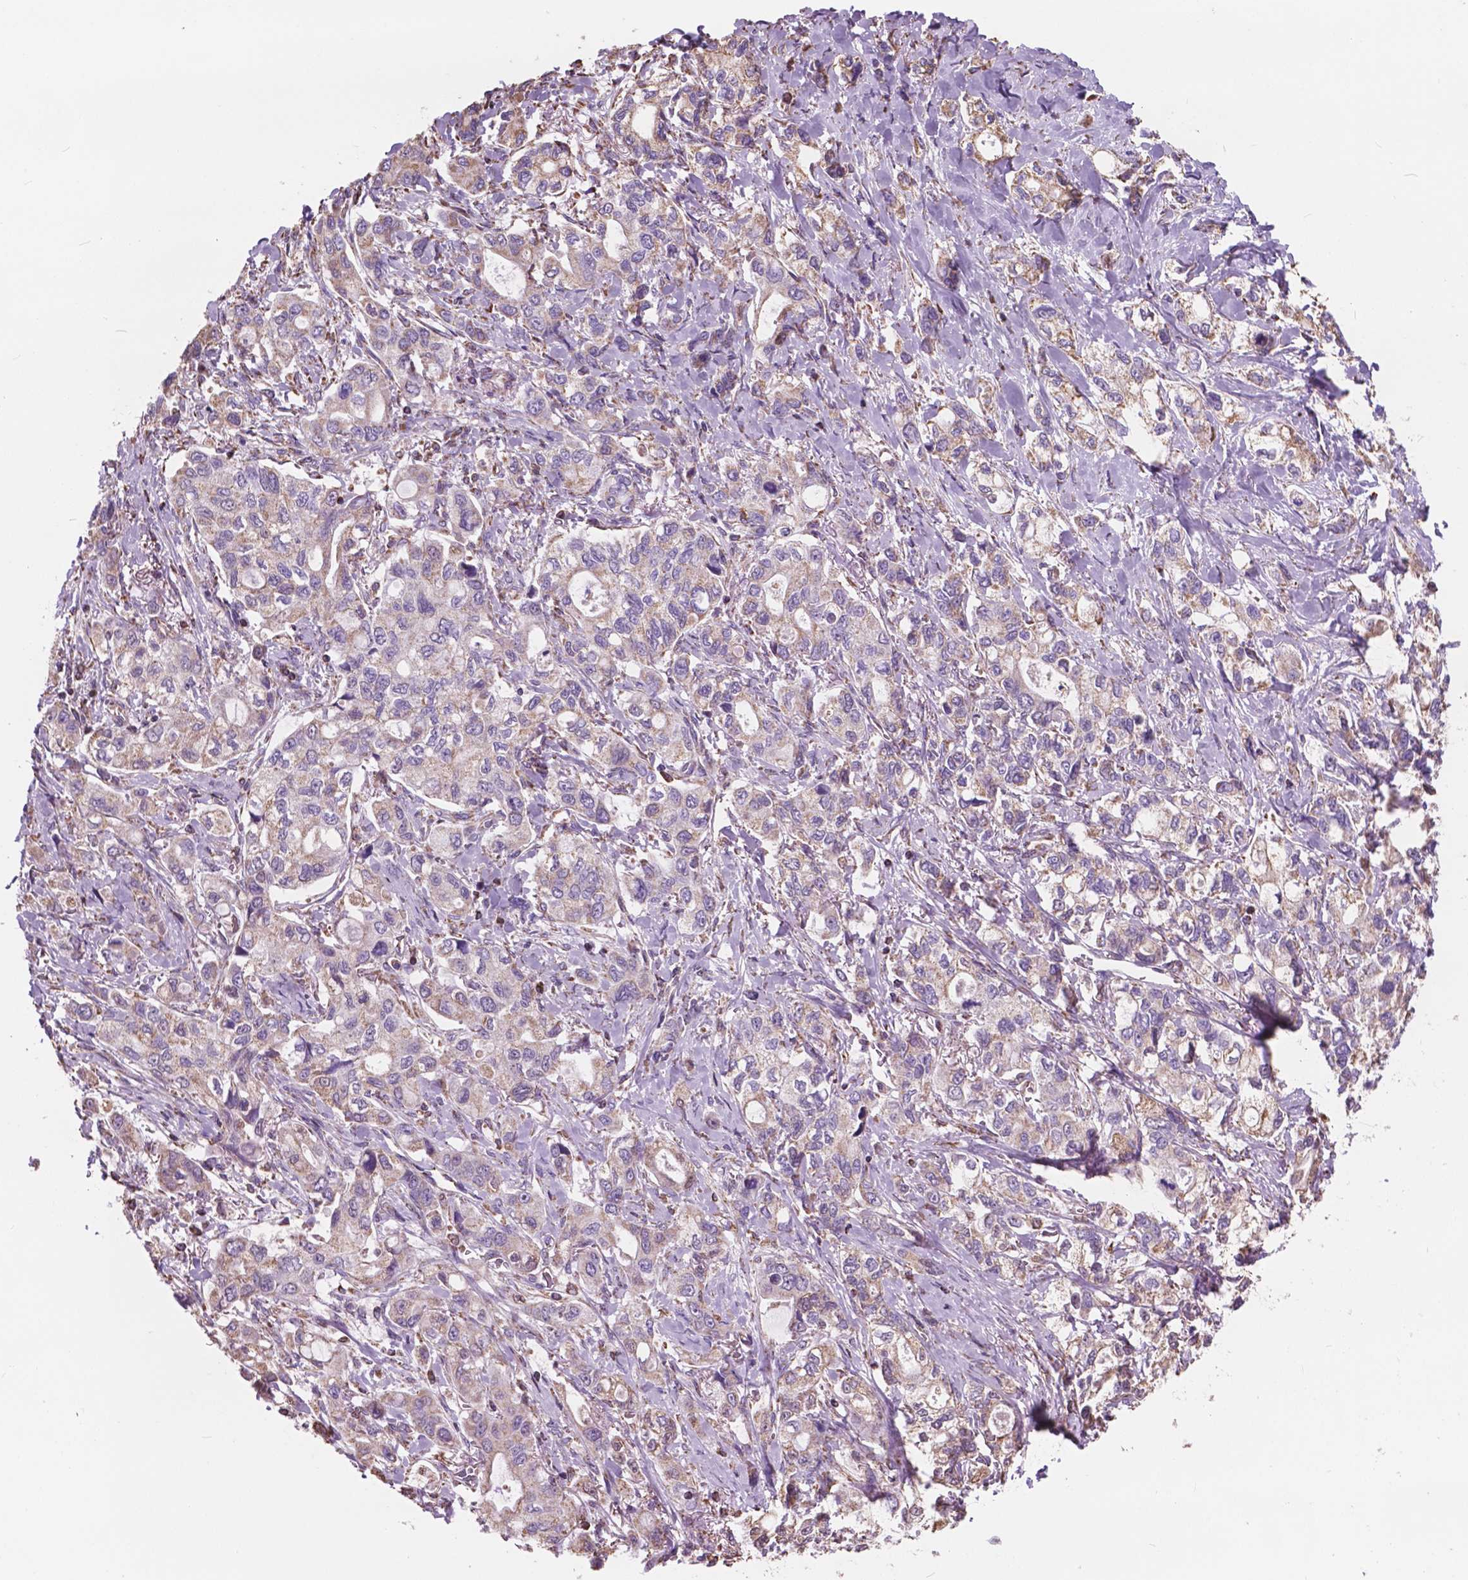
{"staining": {"intensity": "weak", "quantity": "25%-75%", "location": "cytoplasmic/membranous"}, "tissue": "stomach cancer", "cell_type": "Tumor cells", "image_type": "cancer", "snomed": [{"axis": "morphology", "description": "Adenocarcinoma, NOS"}, {"axis": "topography", "description": "Stomach"}], "caption": "An image of stomach adenocarcinoma stained for a protein demonstrates weak cytoplasmic/membranous brown staining in tumor cells. The staining was performed using DAB (3,3'-diaminobenzidine) to visualize the protein expression in brown, while the nuclei were stained in blue with hematoxylin (Magnification: 20x).", "gene": "SCOC", "patient": {"sex": "male", "age": 63}}